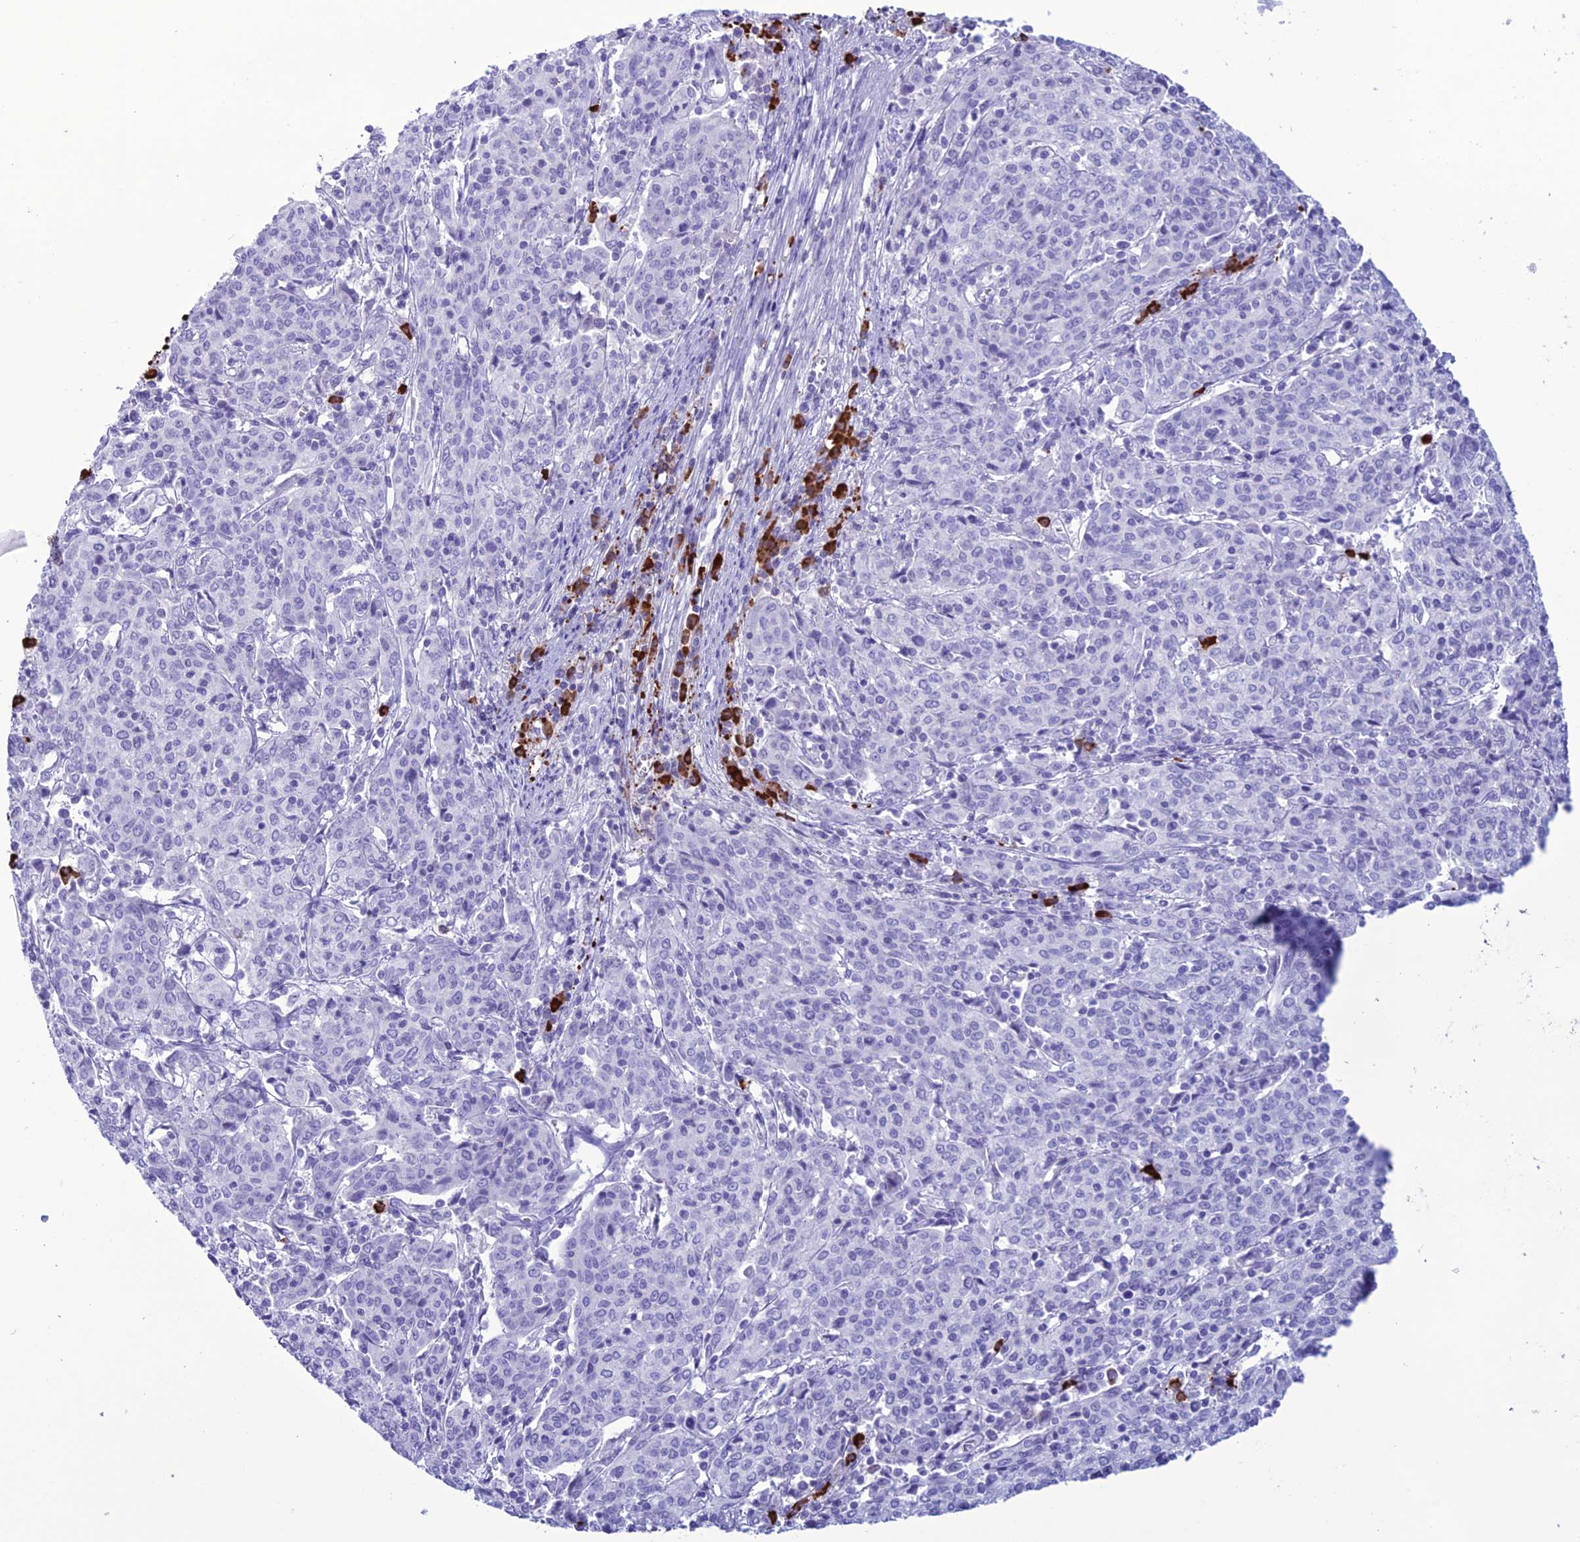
{"staining": {"intensity": "negative", "quantity": "none", "location": "none"}, "tissue": "cervical cancer", "cell_type": "Tumor cells", "image_type": "cancer", "snomed": [{"axis": "morphology", "description": "Squamous cell carcinoma, NOS"}, {"axis": "topography", "description": "Cervix"}], "caption": "Immunohistochemistry (IHC) image of neoplastic tissue: squamous cell carcinoma (cervical) stained with DAB (3,3'-diaminobenzidine) displays no significant protein positivity in tumor cells.", "gene": "MZB1", "patient": {"sex": "female", "age": 67}}